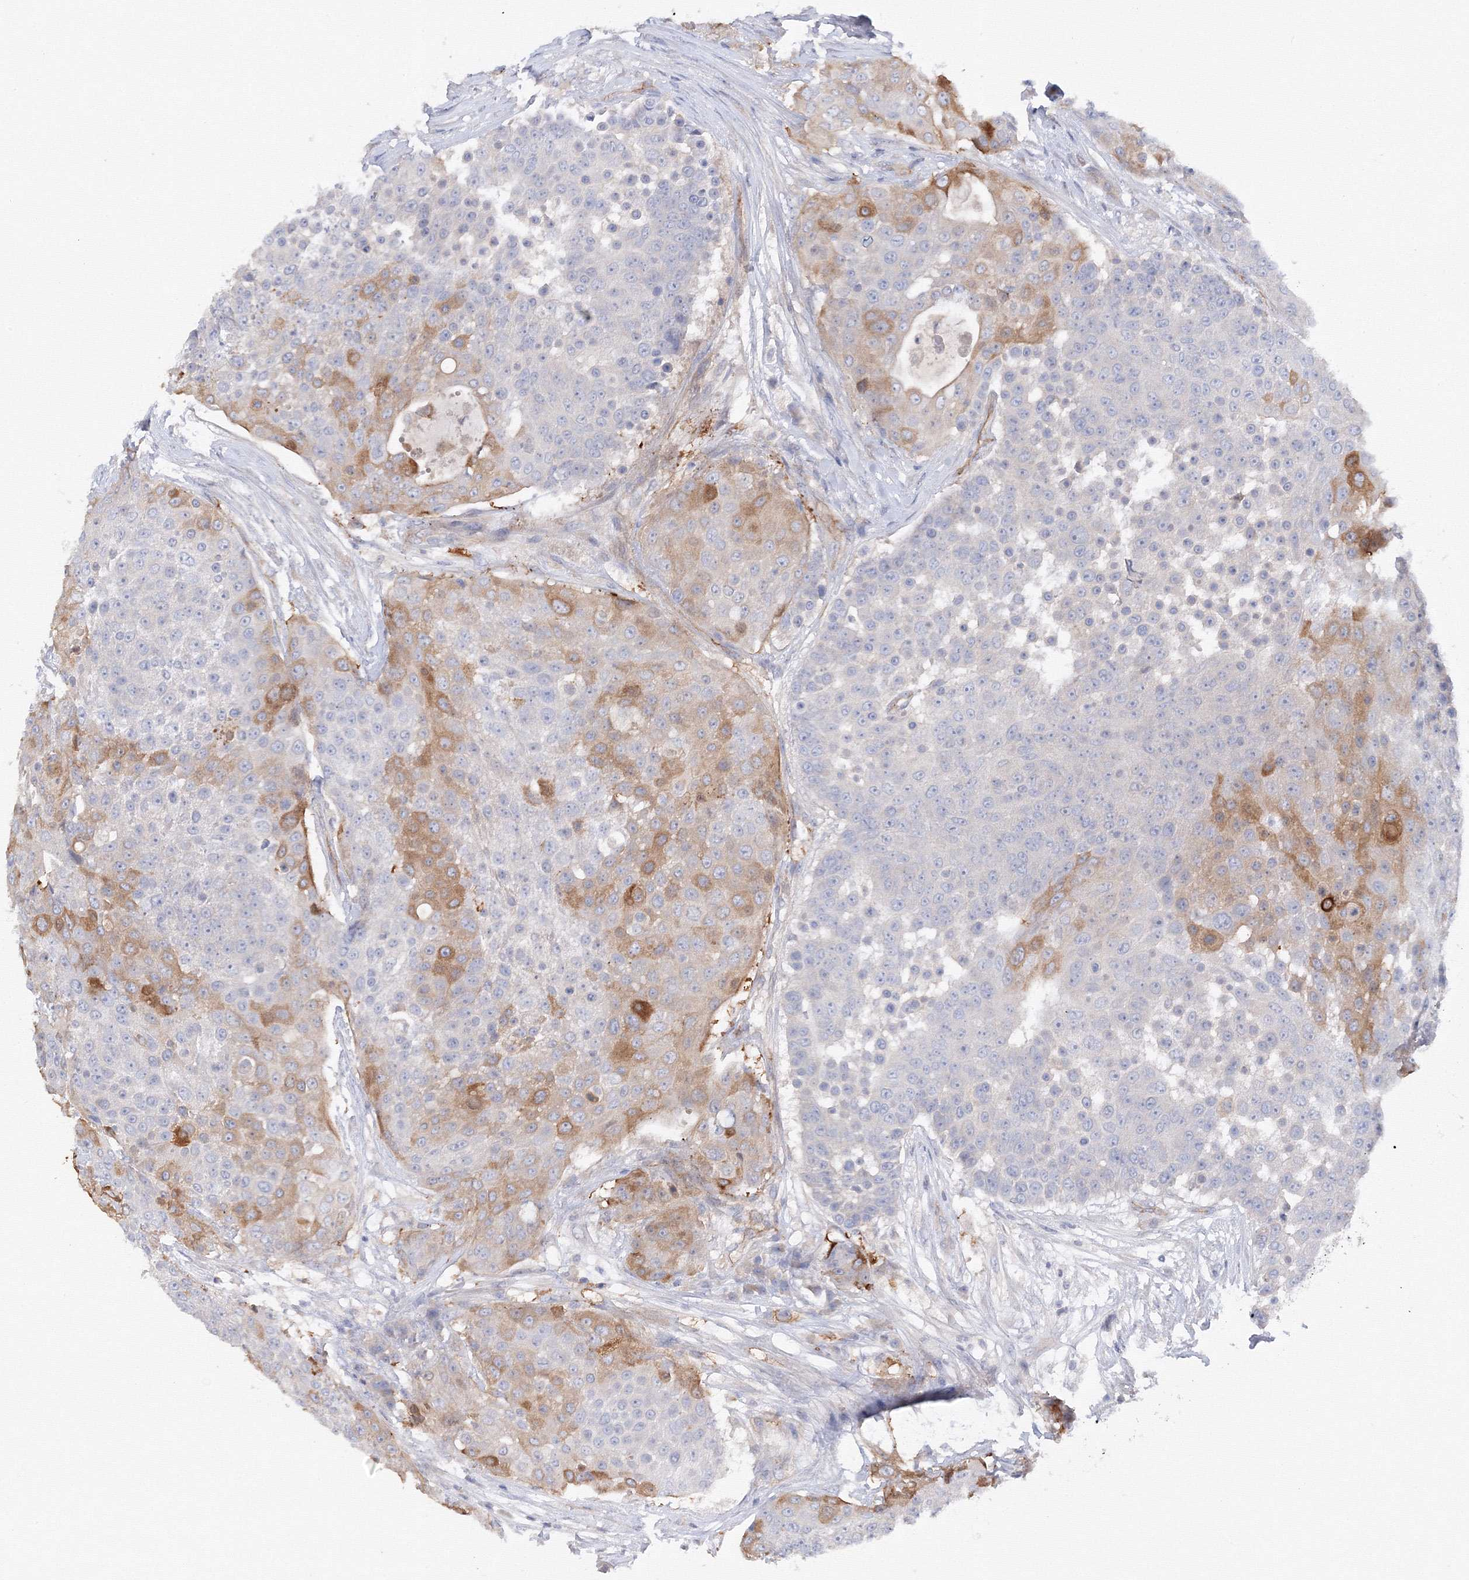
{"staining": {"intensity": "moderate", "quantity": "<25%", "location": "cytoplasmic/membranous"}, "tissue": "urothelial cancer", "cell_type": "Tumor cells", "image_type": "cancer", "snomed": [{"axis": "morphology", "description": "Urothelial carcinoma, High grade"}, {"axis": "topography", "description": "Urinary bladder"}], "caption": "Immunohistochemical staining of urothelial cancer reveals moderate cytoplasmic/membranous protein staining in about <25% of tumor cells.", "gene": "DIS3L2", "patient": {"sex": "female", "age": 63}}